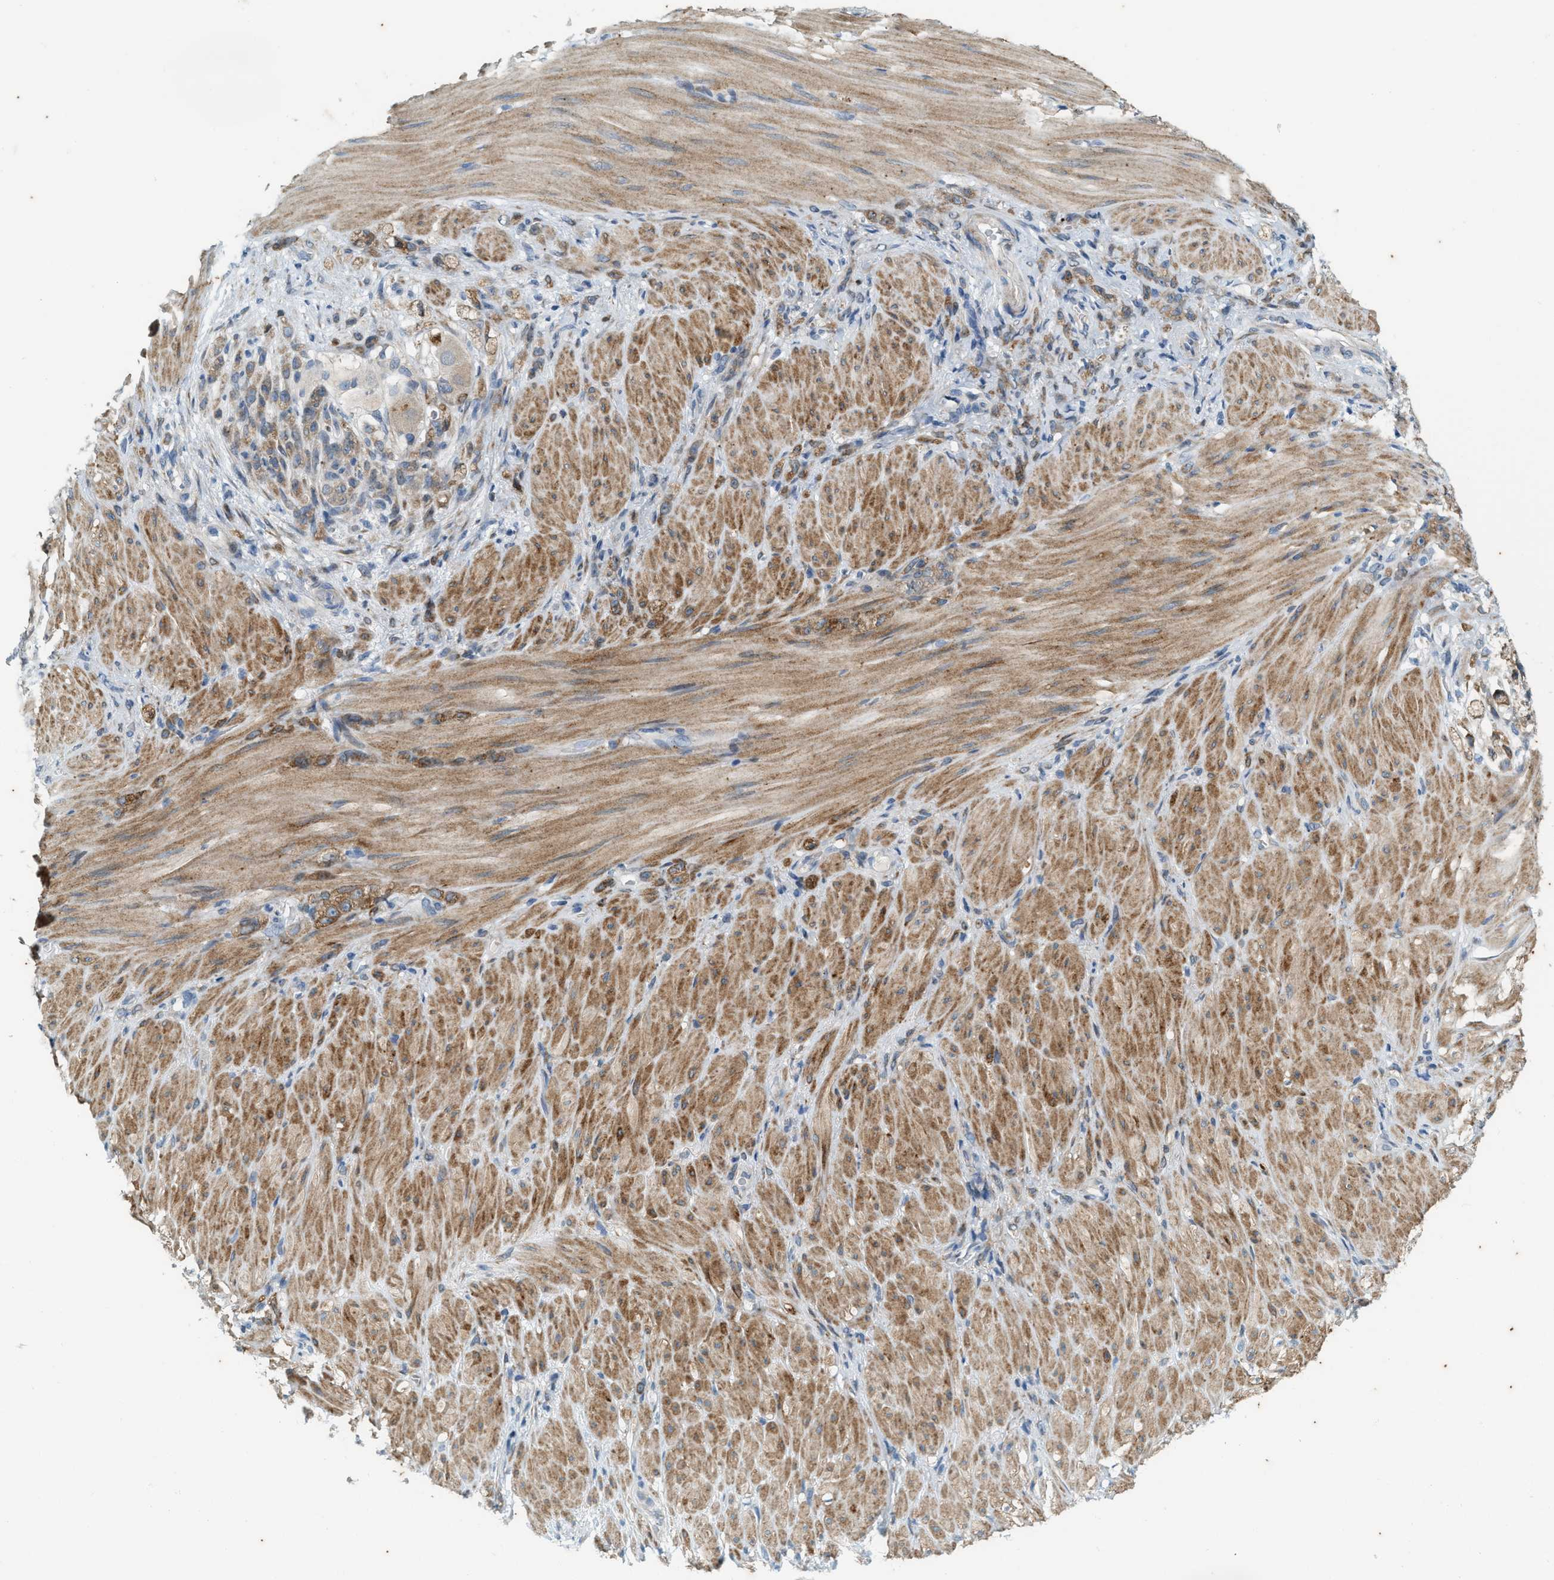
{"staining": {"intensity": "moderate", "quantity": ">75%", "location": "cytoplasmic/membranous"}, "tissue": "stomach cancer", "cell_type": "Tumor cells", "image_type": "cancer", "snomed": [{"axis": "morphology", "description": "Normal tissue, NOS"}, {"axis": "morphology", "description": "Adenocarcinoma, NOS"}, {"axis": "topography", "description": "Stomach"}], "caption": "This histopathology image shows immunohistochemistry (IHC) staining of adenocarcinoma (stomach), with medium moderate cytoplasmic/membranous positivity in about >75% of tumor cells.", "gene": "CHPF2", "patient": {"sex": "male", "age": 82}}